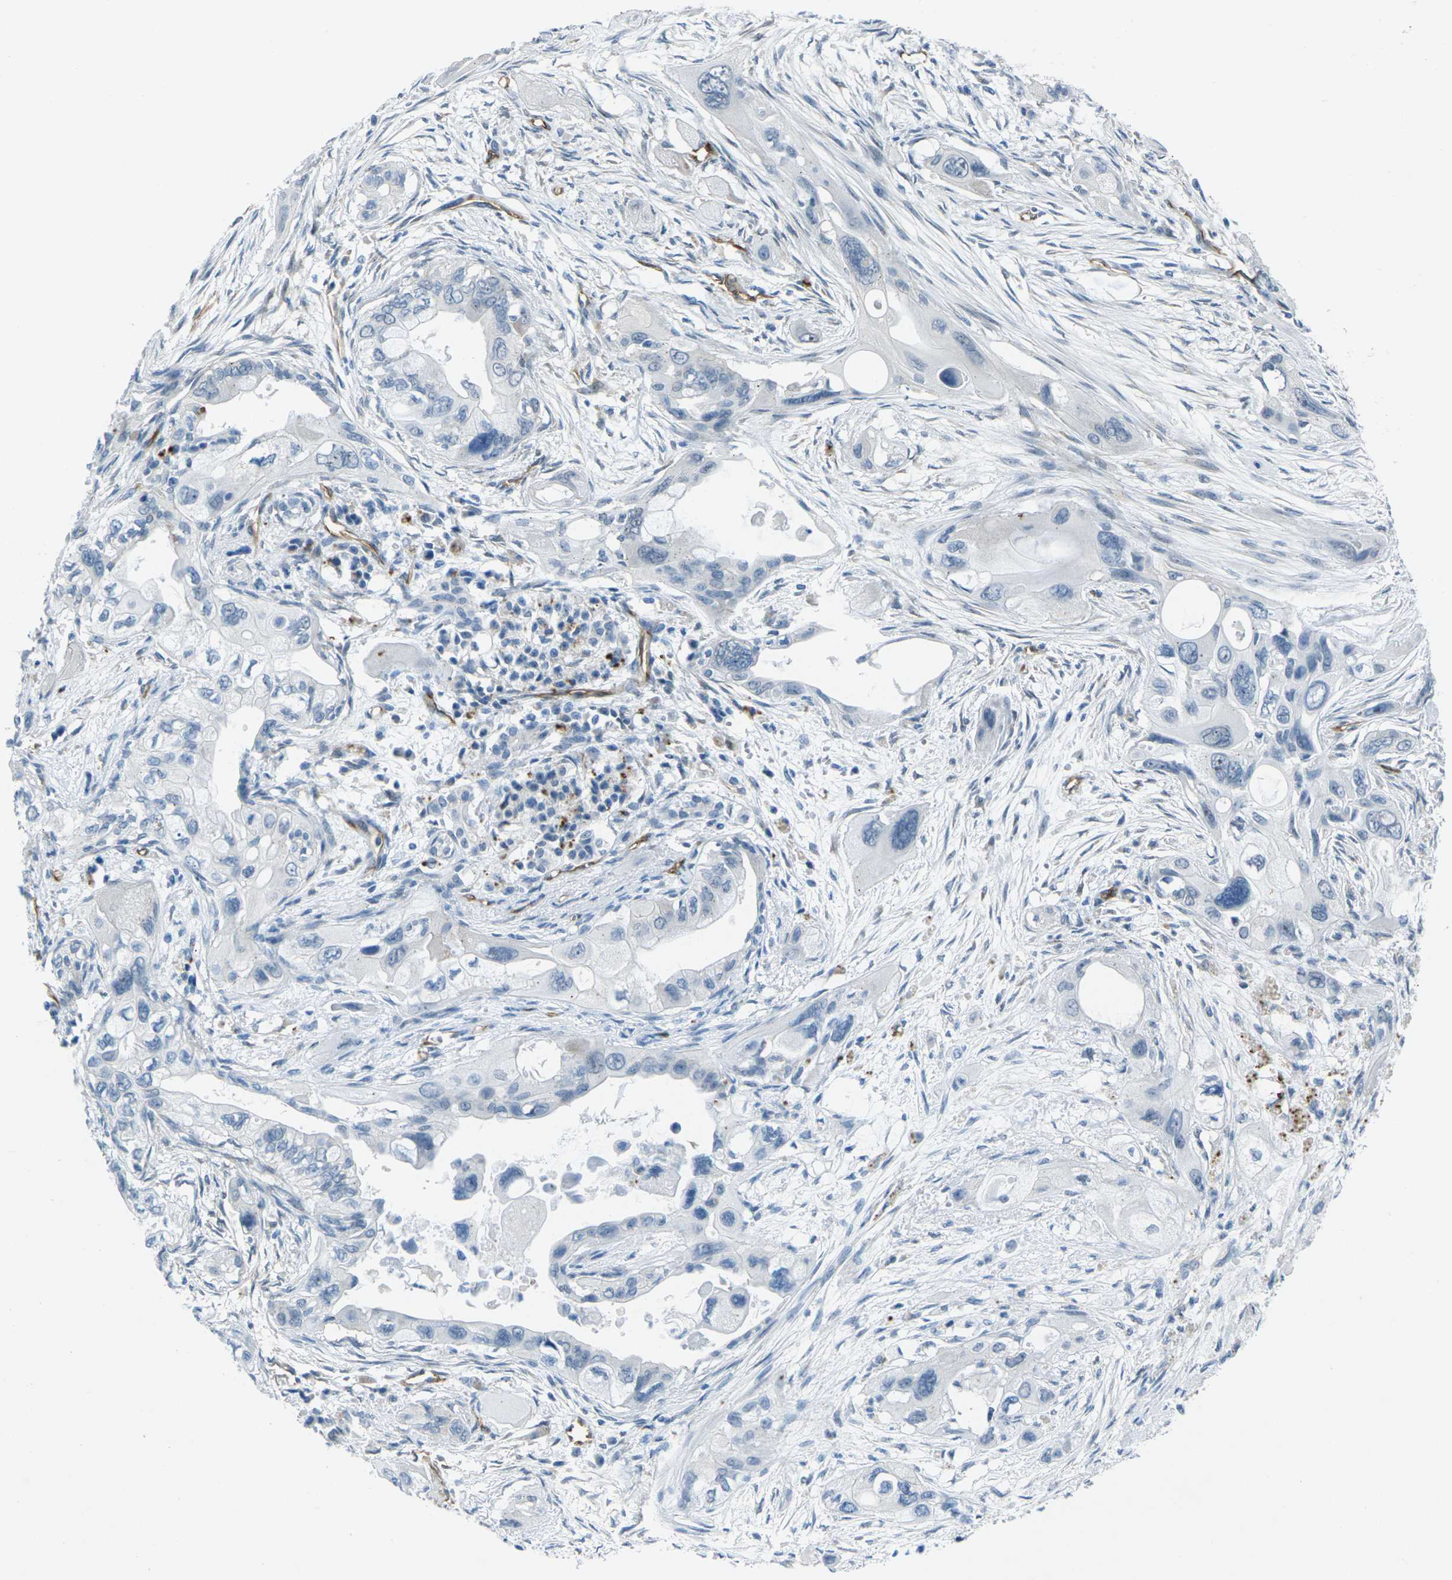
{"staining": {"intensity": "negative", "quantity": "none", "location": "none"}, "tissue": "pancreatic cancer", "cell_type": "Tumor cells", "image_type": "cancer", "snomed": [{"axis": "morphology", "description": "Adenocarcinoma, NOS"}, {"axis": "topography", "description": "Pancreas"}], "caption": "High power microscopy image of an immunohistochemistry histopathology image of pancreatic cancer, revealing no significant staining in tumor cells.", "gene": "HSPA12B", "patient": {"sex": "male", "age": 73}}